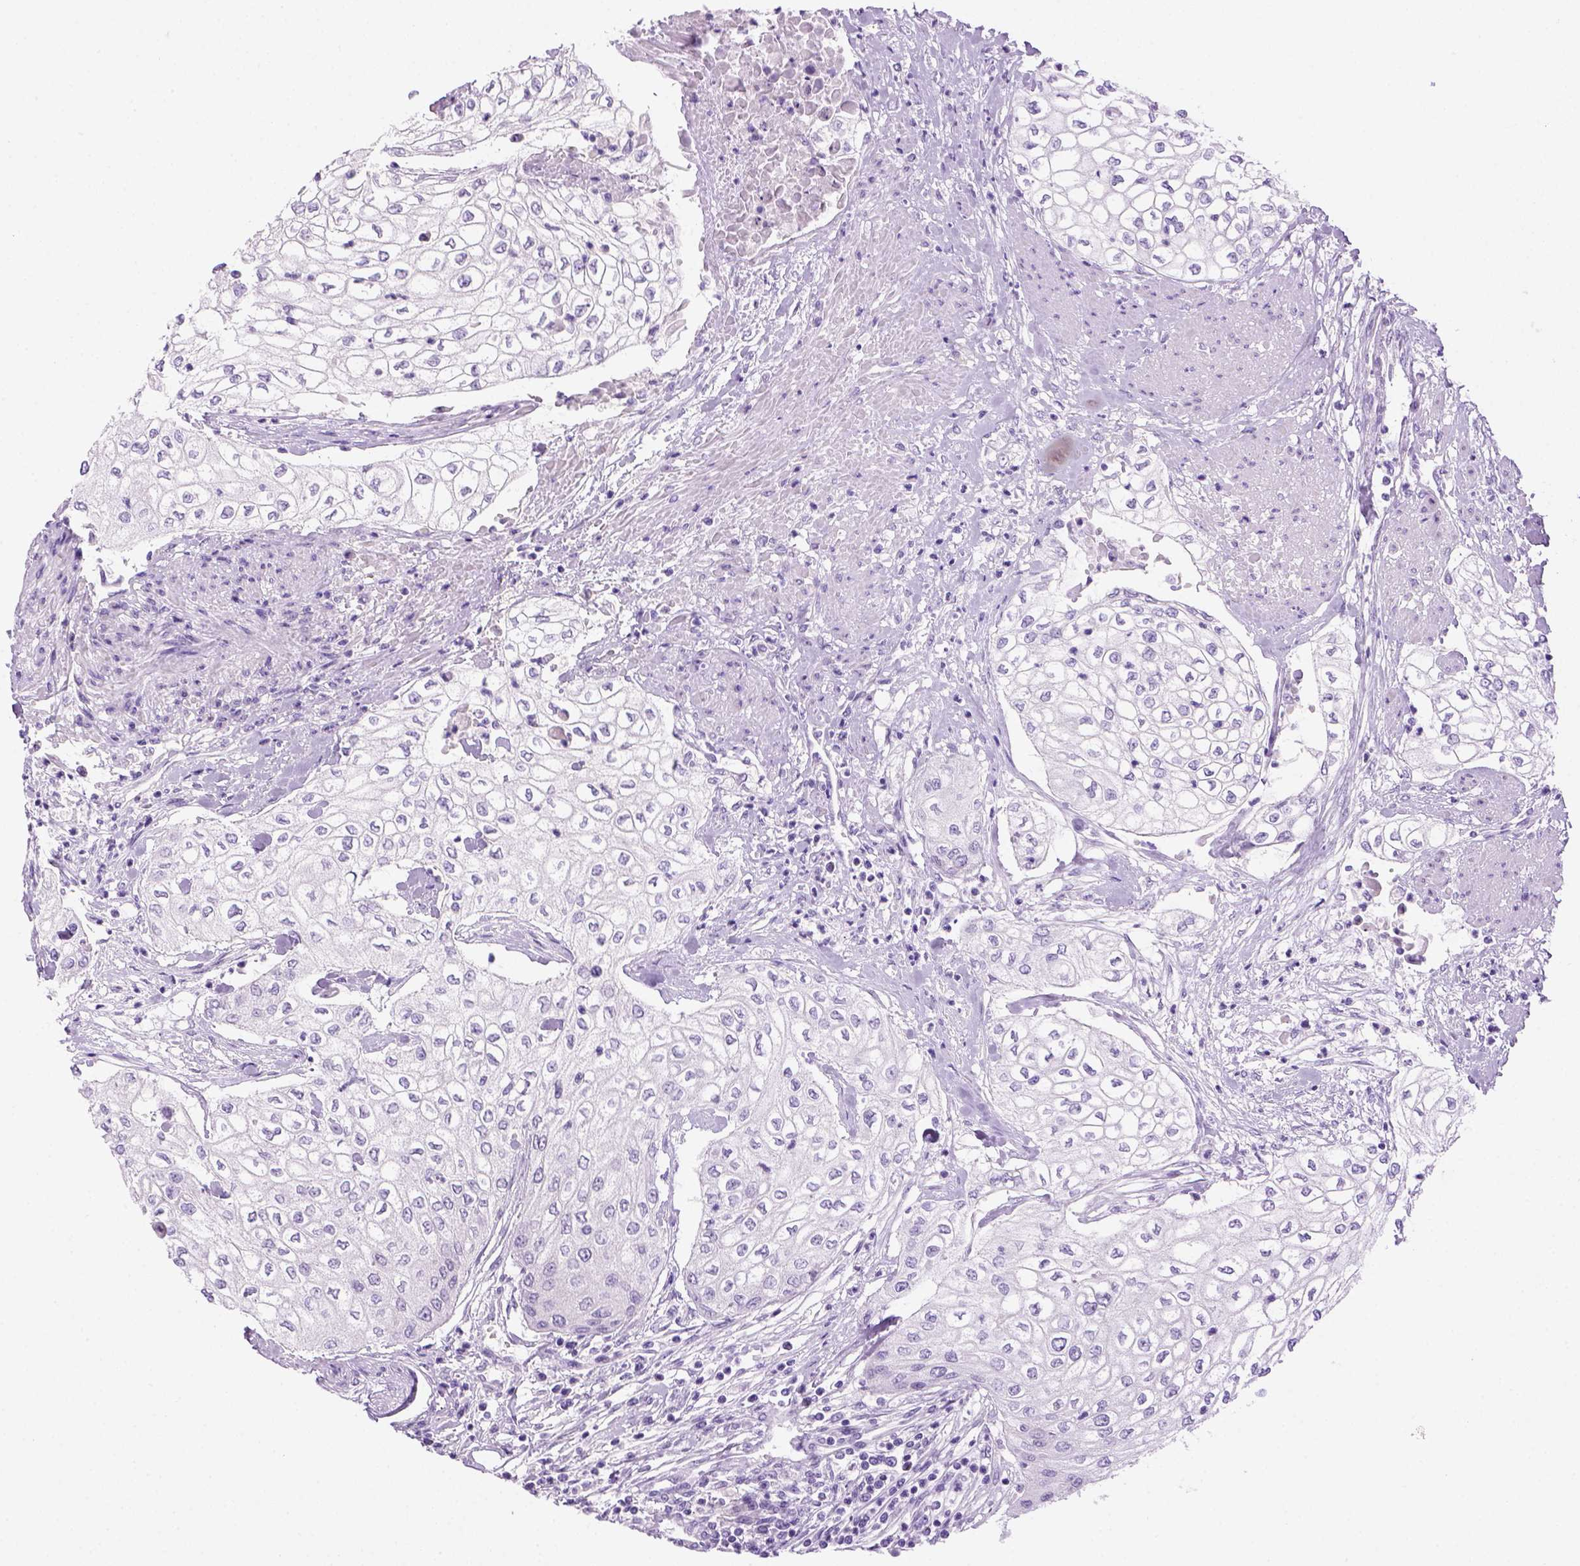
{"staining": {"intensity": "negative", "quantity": "none", "location": "none"}, "tissue": "urothelial cancer", "cell_type": "Tumor cells", "image_type": "cancer", "snomed": [{"axis": "morphology", "description": "Urothelial carcinoma, High grade"}, {"axis": "topography", "description": "Urinary bladder"}], "caption": "This is an immunohistochemistry (IHC) image of human high-grade urothelial carcinoma. There is no staining in tumor cells.", "gene": "SGCG", "patient": {"sex": "male", "age": 62}}